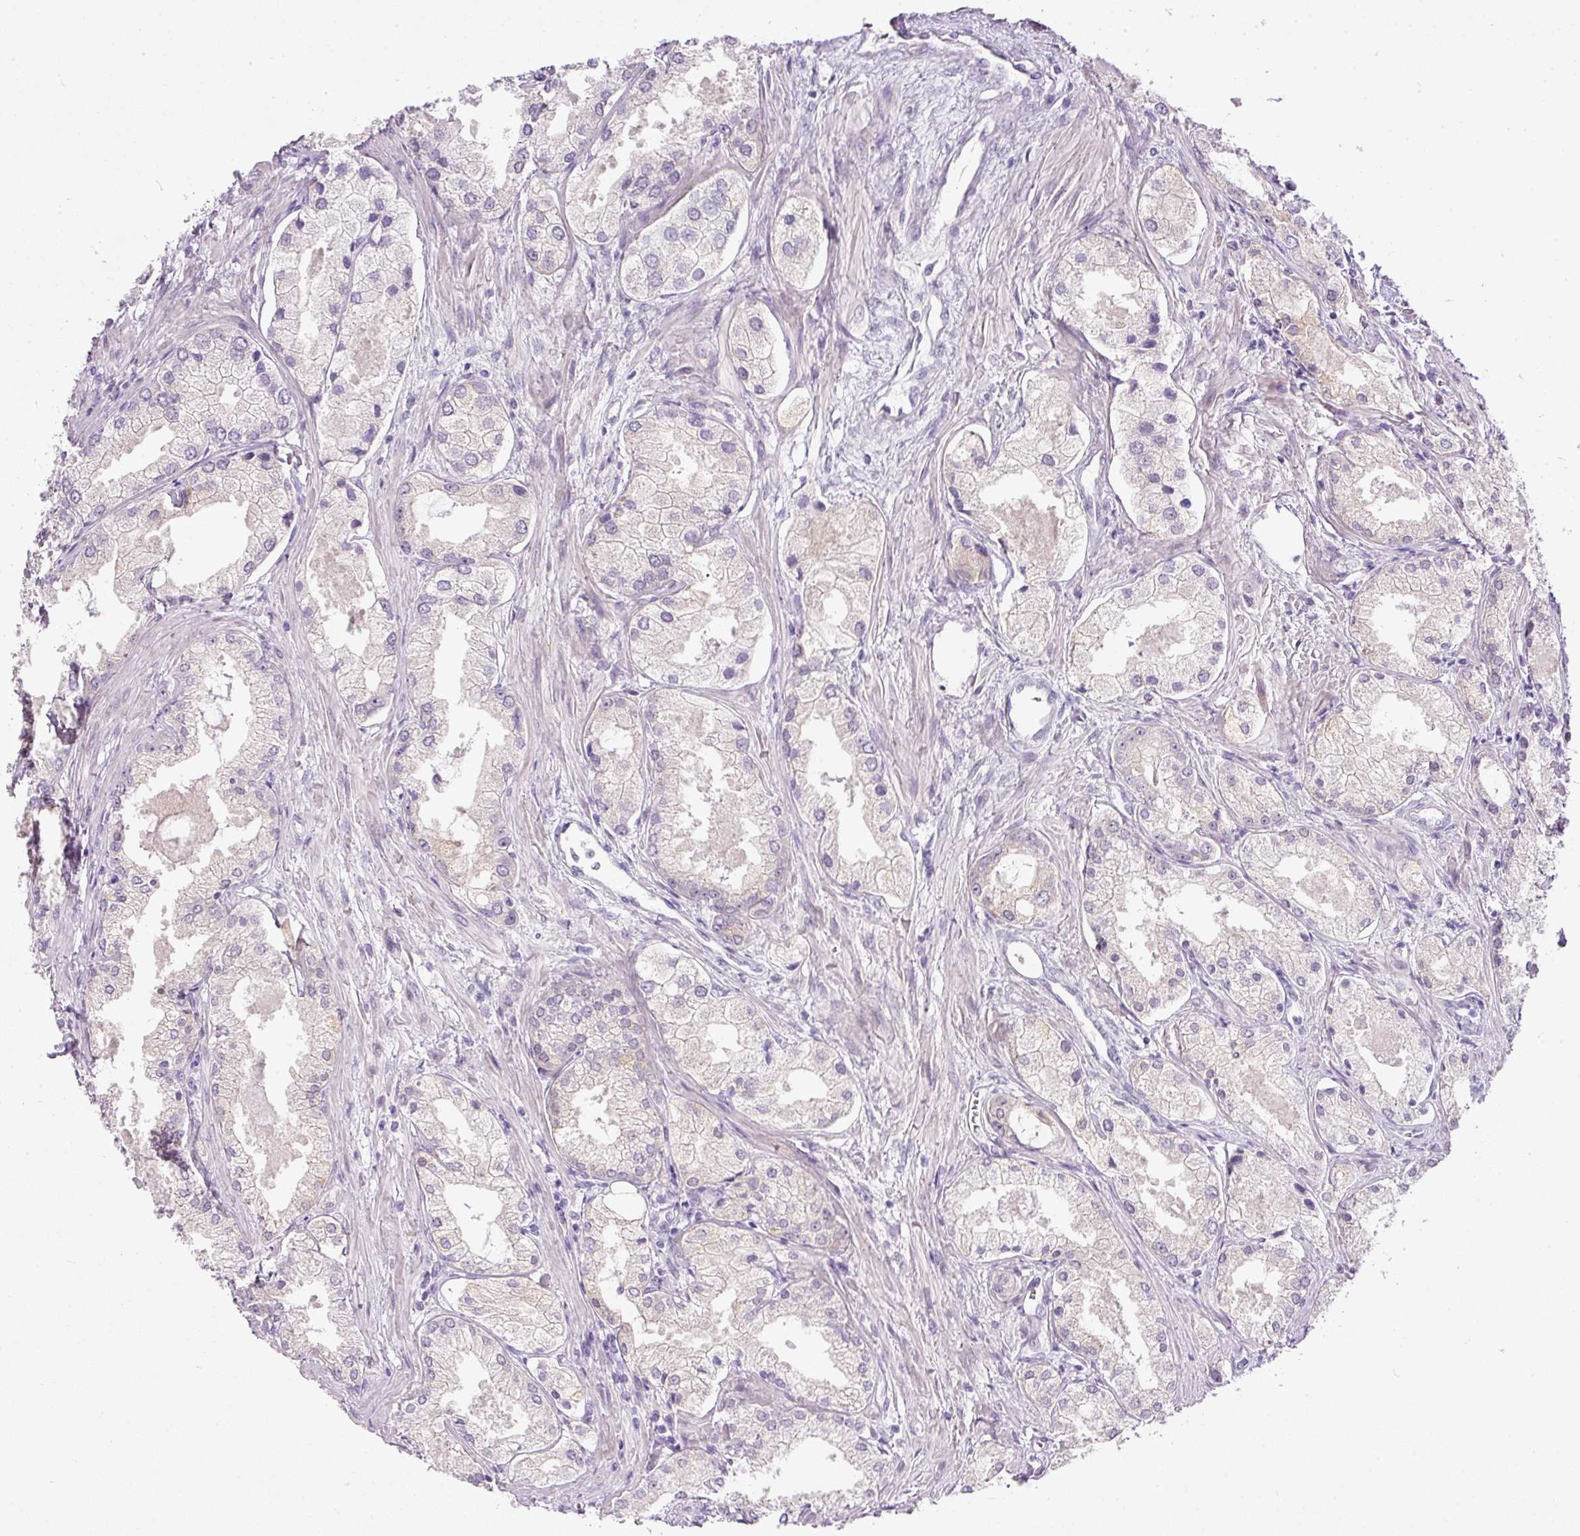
{"staining": {"intensity": "negative", "quantity": "none", "location": "none"}, "tissue": "prostate cancer", "cell_type": "Tumor cells", "image_type": "cancer", "snomed": [{"axis": "morphology", "description": "Adenocarcinoma, Low grade"}, {"axis": "topography", "description": "Prostate"}], "caption": "High power microscopy photomicrograph of an immunohistochemistry (IHC) histopathology image of prostate adenocarcinoma (low-grade), revealing no significant expression in tumor cells.", "gene": "SRC", "patient": {"sex": "male", "age": 68}}